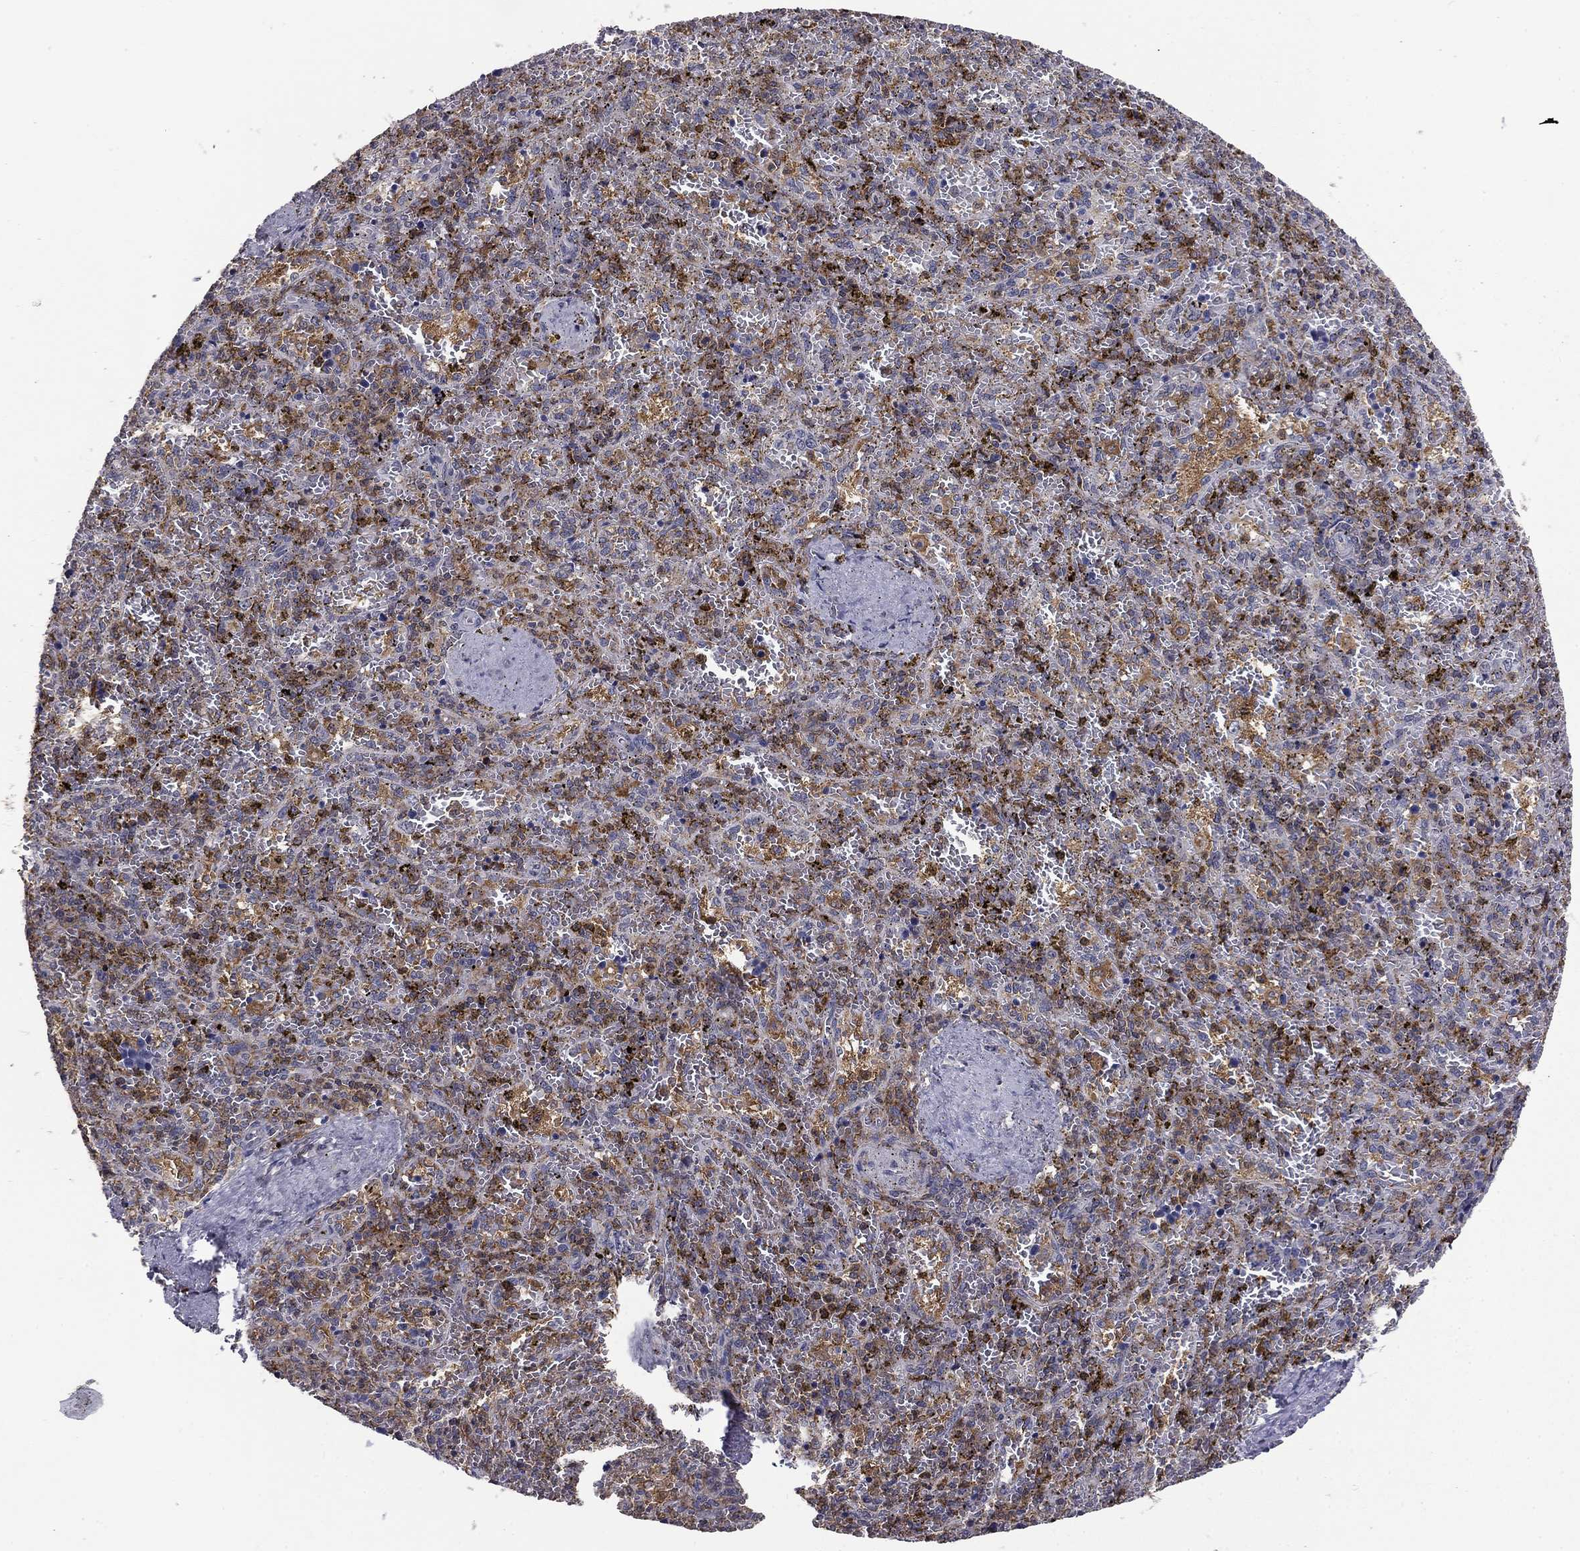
{"staining": {"intensity": "negative", "quantity": "none", "location": "none"}, "tissue": "spleen", "cell_type": "Cells in red pulp", "image_type": "normal", "snomed": [{"axis": "morphology", "description": "Normal tissue, NOS"}, {"axis": "topography", "description": "Spleen"}], "caption": "Protein analysis of benign spleen demonstrates no significant expression in cells in red pulp. The staining is performed using DAB (3,3'-diaminobenzidine) brown chromogen with nuclei counter-stained in using hematoxylin.", "gene": "PLCB2", "patient": {"sex": "female", "age": 50}}